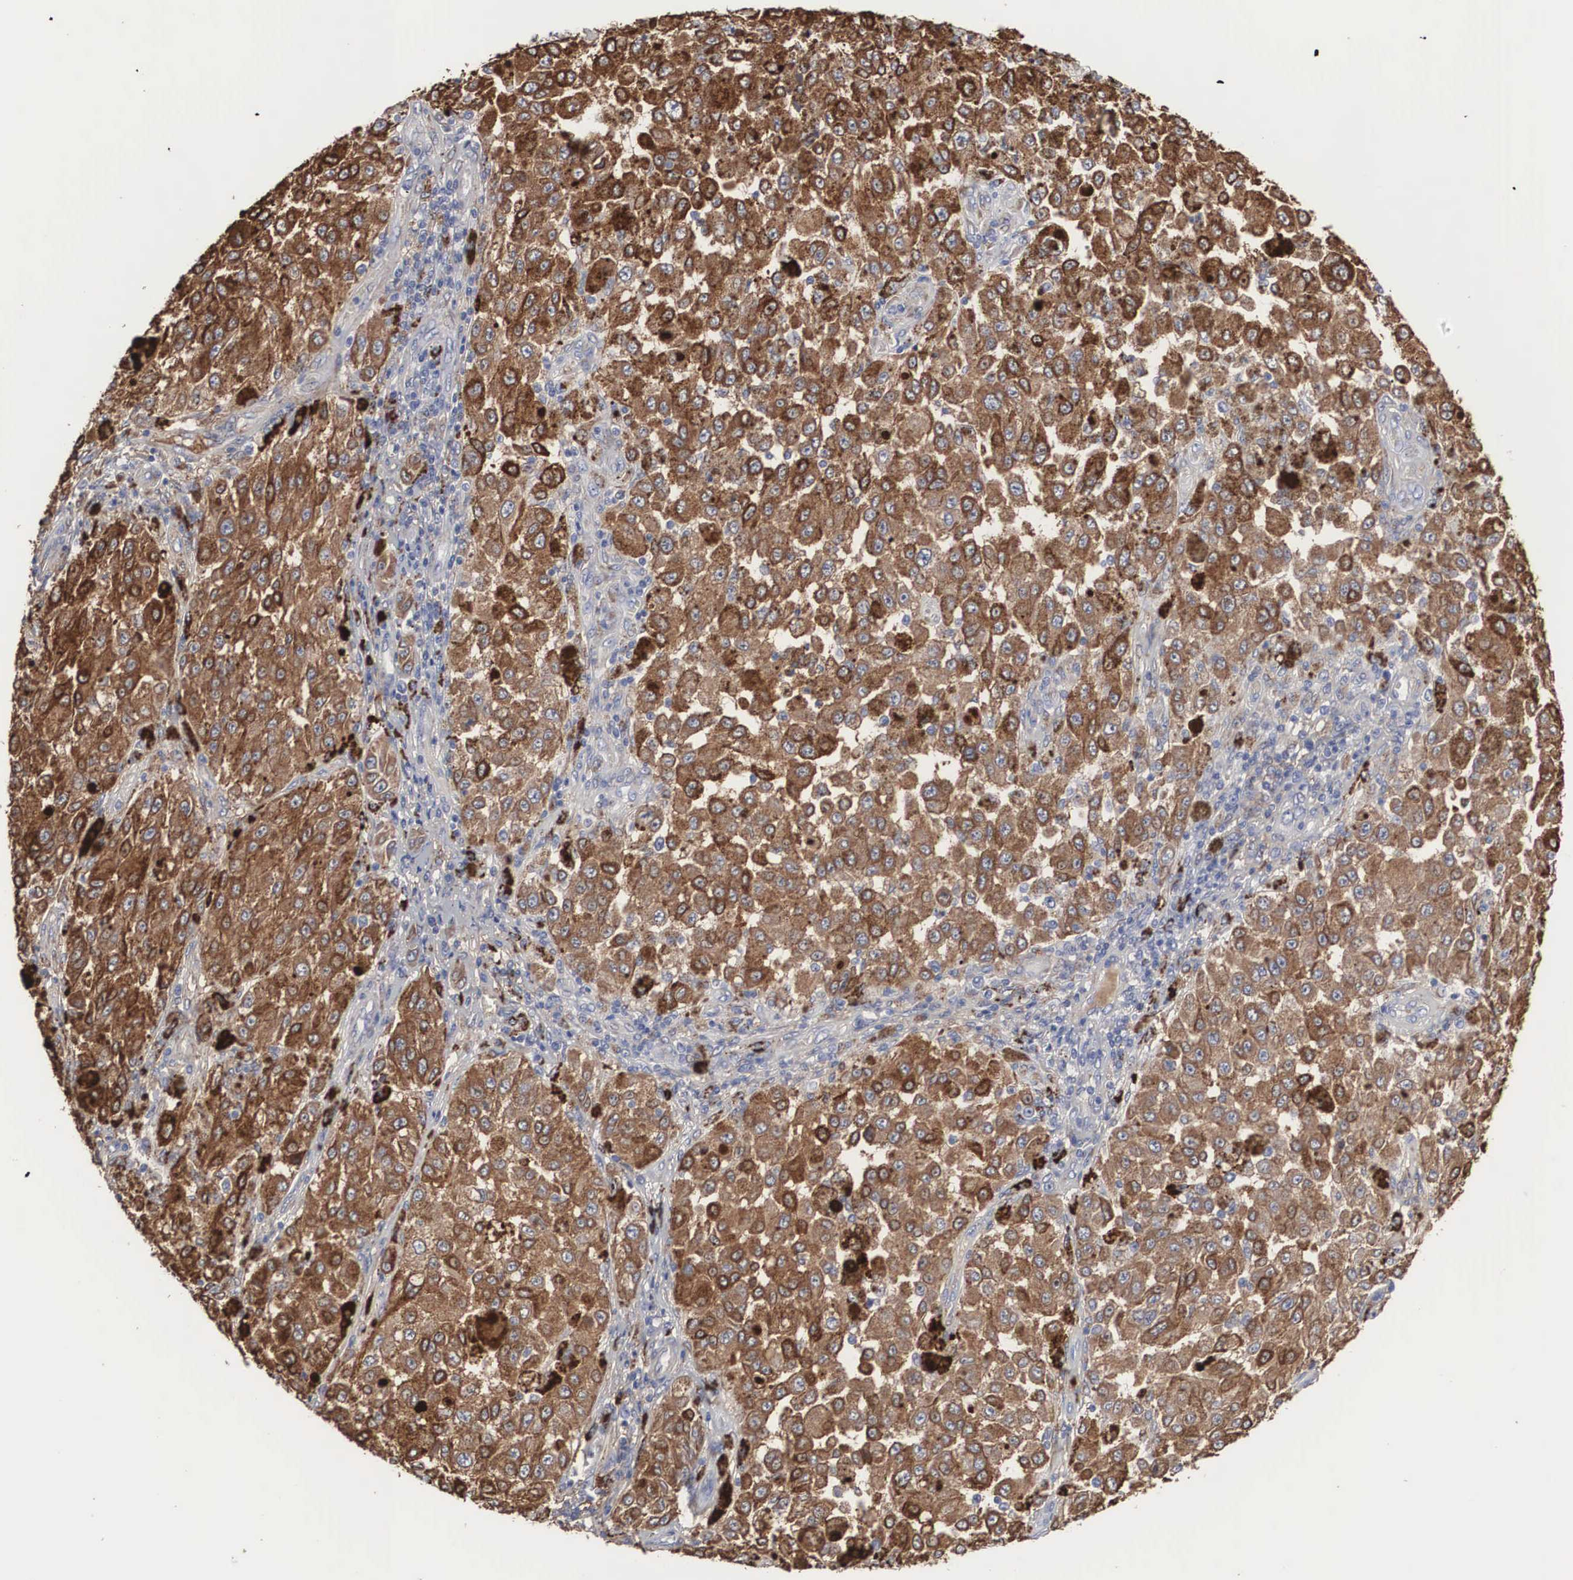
{"staining": {"intensity": "moderate", "quantity": ">75%", "location": "cytoplasmic/membranous"}, "tissue": "melanoma", "cell_type": "Tumor cells", "image_type": "cancer", "snomed": [{"axis": "morphology", "description": "Malignant melanoma, NOS"}, {"axis": "topography", "description": "Skin"}], "caption": "Immunohistochemical staining of malignant melanoma exhibits medium levels of moderate cytoplasmic/membranous protein expression in about >75% of tumor cells.", "gene": "LGALS3BP", "patient": {"sex": "female", "age": 64}}